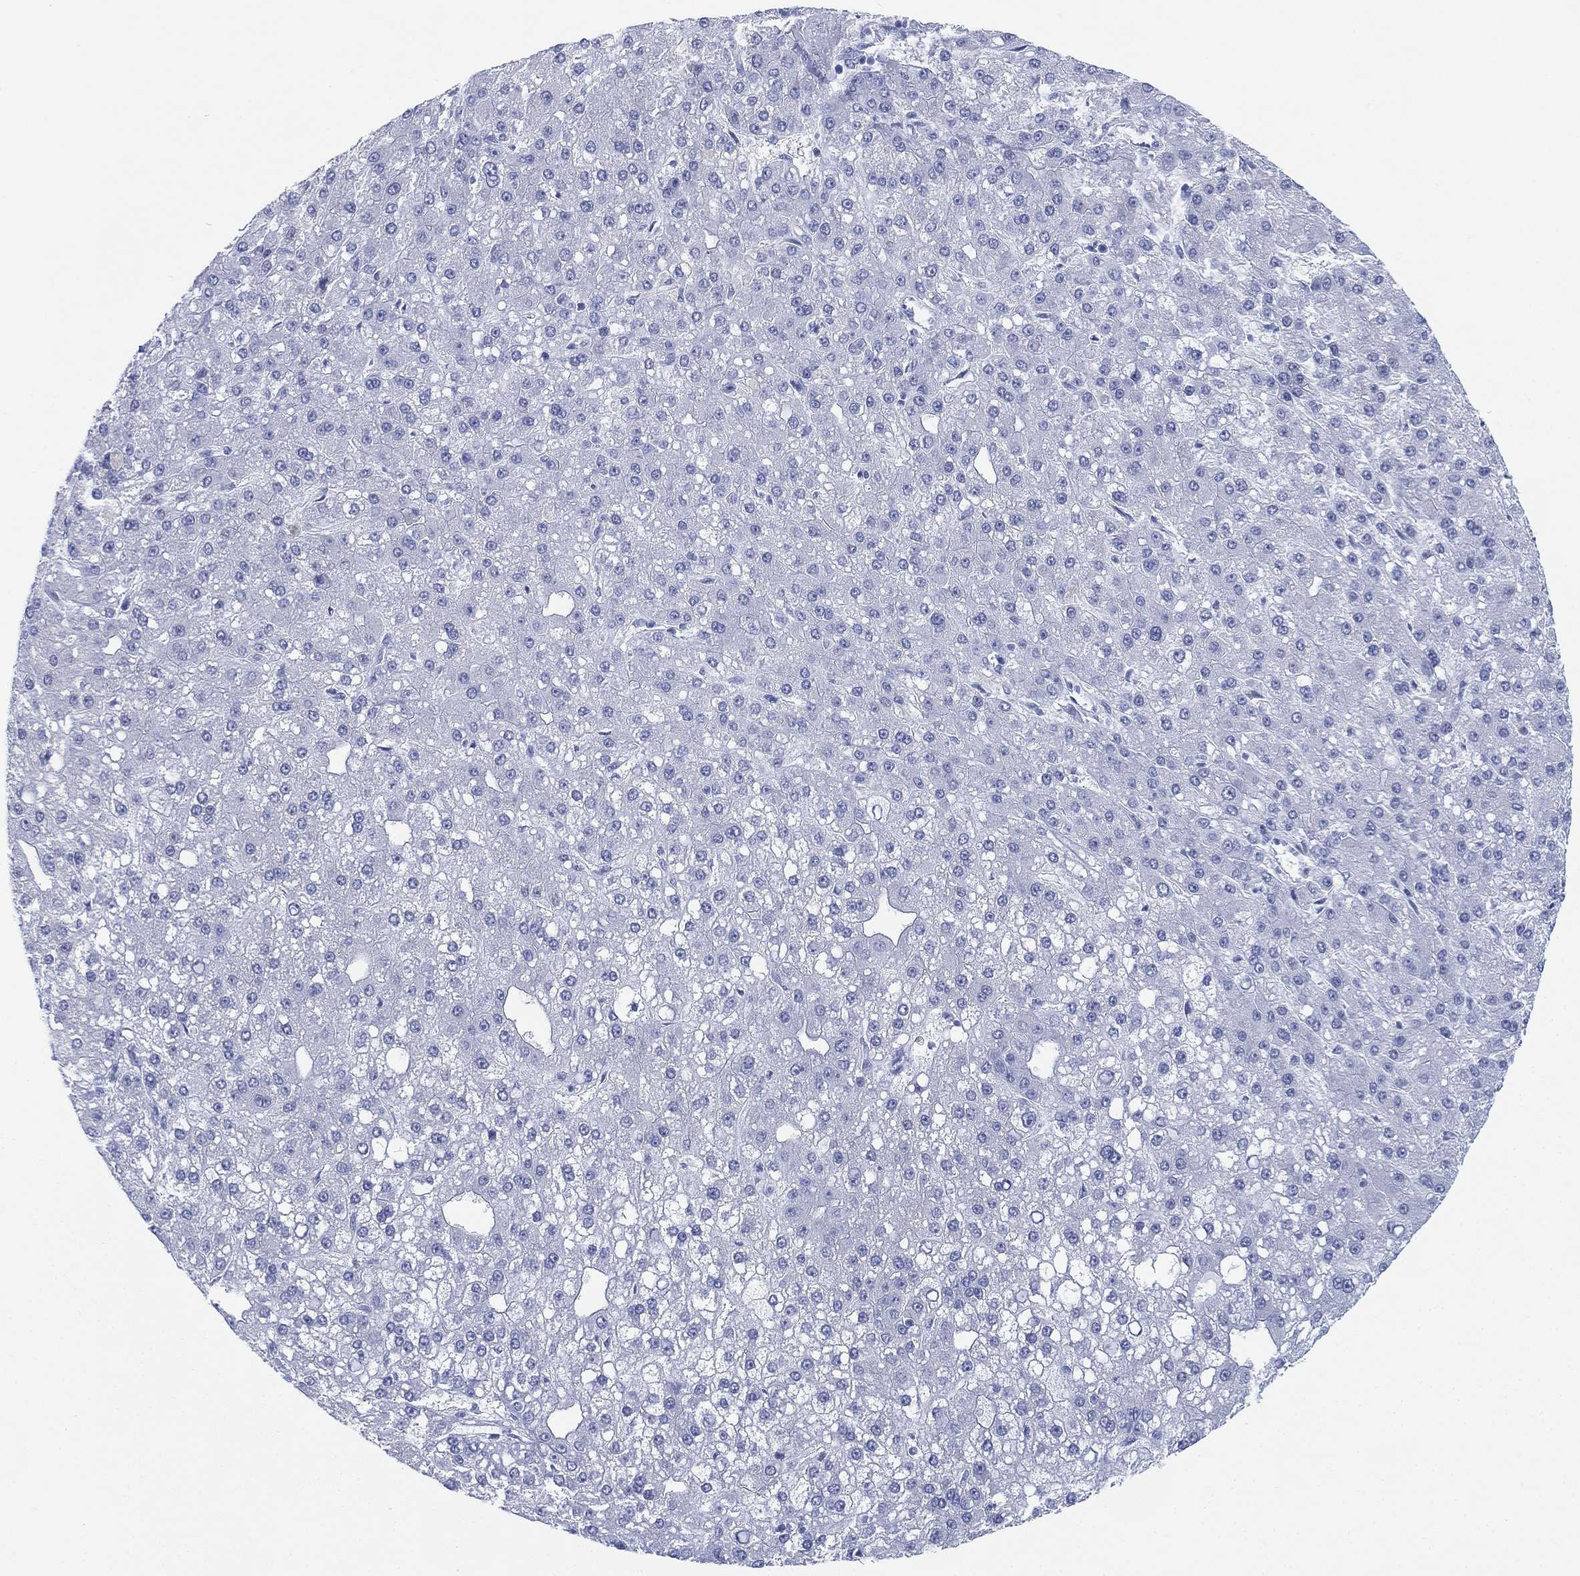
{"staining": {"intensity": "negative", "quantity": "none", "location": "none"}, "tissue": "liver cancer", "cell_type": "Tumor cells", "image_type": "cancer", "snomed": [{"axis": "morphology", "description": "Carcinoma, Hepatocellular, NOS"}, {"axis": "topography", "description": "Liver"}], "caption": "Tumor cells show no significant expression in liver hepatocellular carcinoma. Brightfield microscopy of immunohistochemistry (IHC) stained with DAB (brown) and hematoxylin (blue), captured at high magnification.", "gene": "GCNA", "patient": {"sex": "male", "age": 67}}